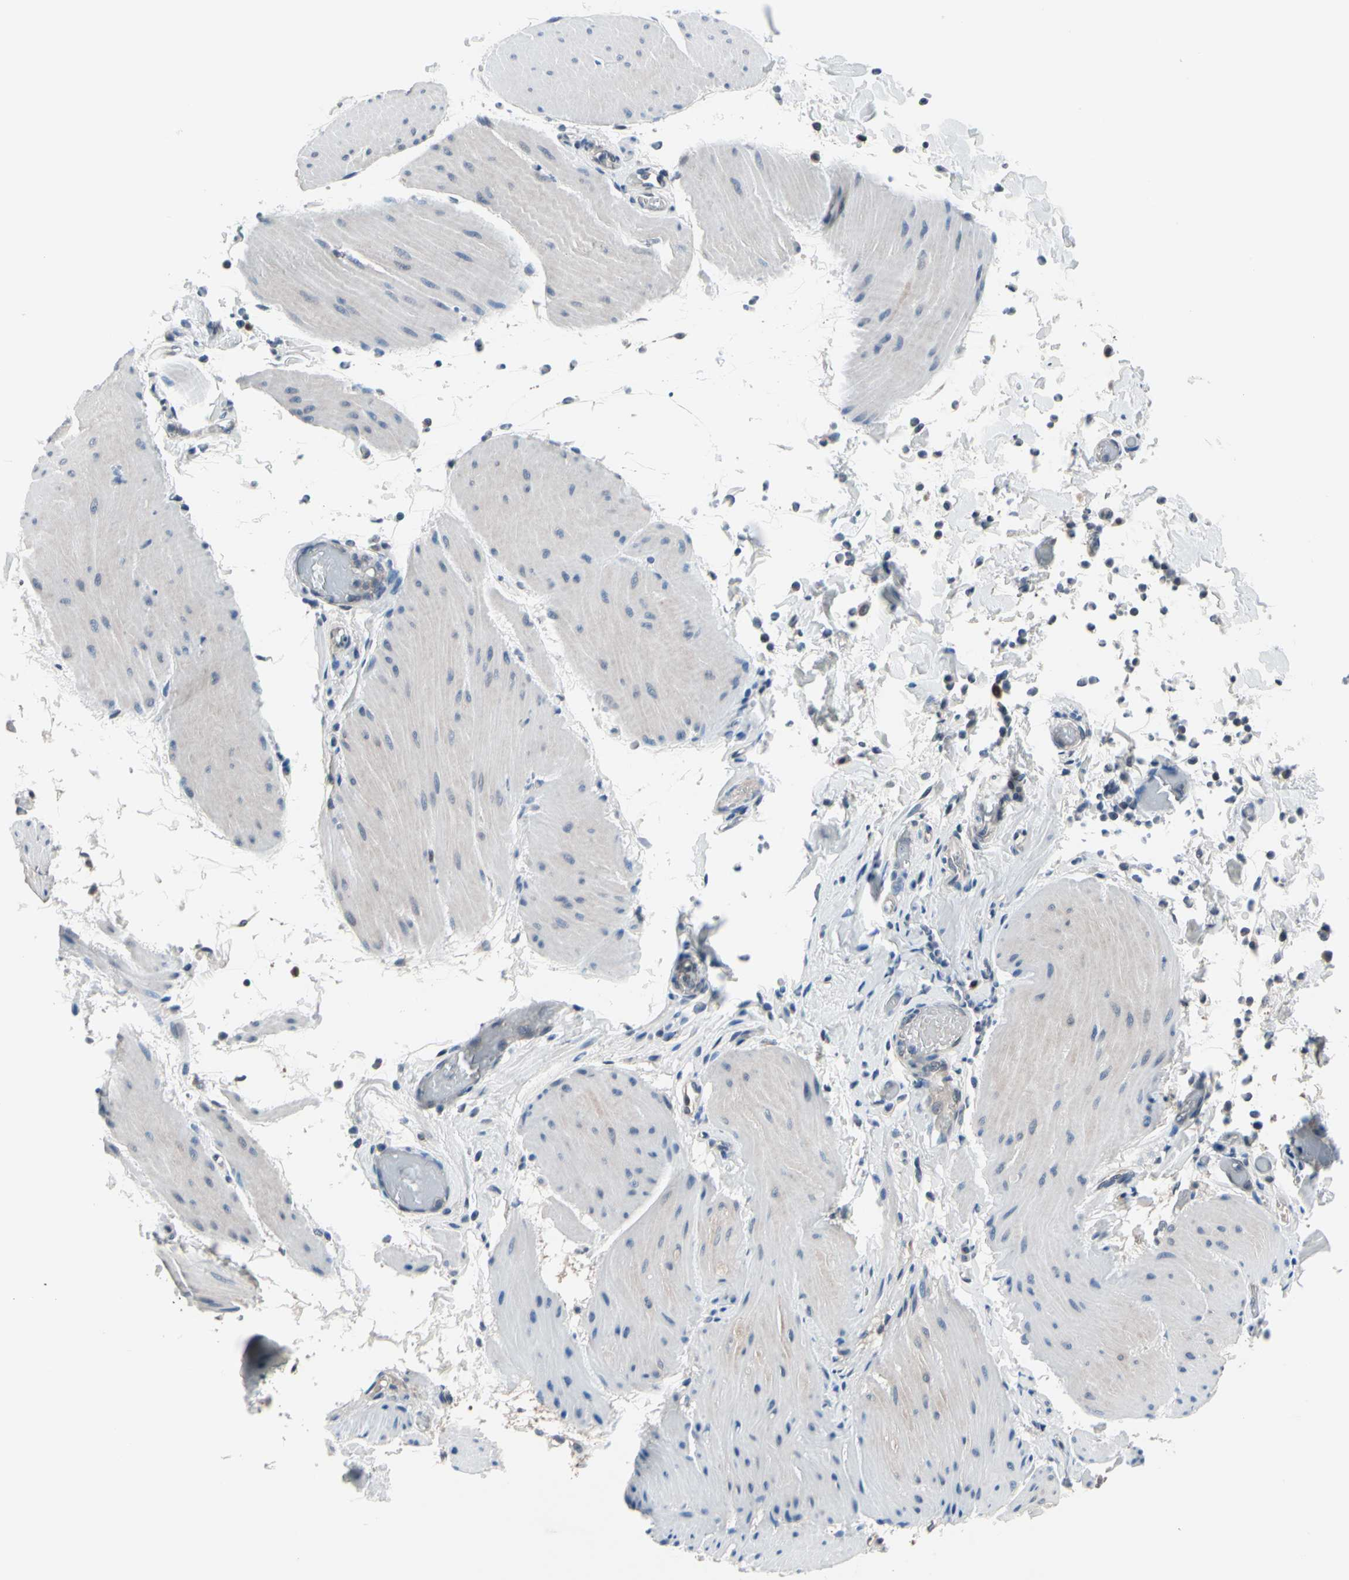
{"staining": {"intensity": "weak", "quantity": ">75%", "location": "cytoplasmic/membranous"}, "tissue": "smooth muscle", "cell_type": "Smooth muscle cells", "image_type": "normal", "snomed": [{"axis": "morphology", "description": "Normal tissue, NOS"}, {"axis": "topography", "description": "Smooth muscle"}, {"axis": "topography", "description": "Colon"}], "caption": "This micrograph reveals immunohistochemistry (IHC) staining of unremarkable smooth muscle, with low weak cytoplasmic/membranous staining in approximately >75% of smooth muscle cells.", "gene": "PRDX6", "patient": {"sex": "male", "age": 67}}